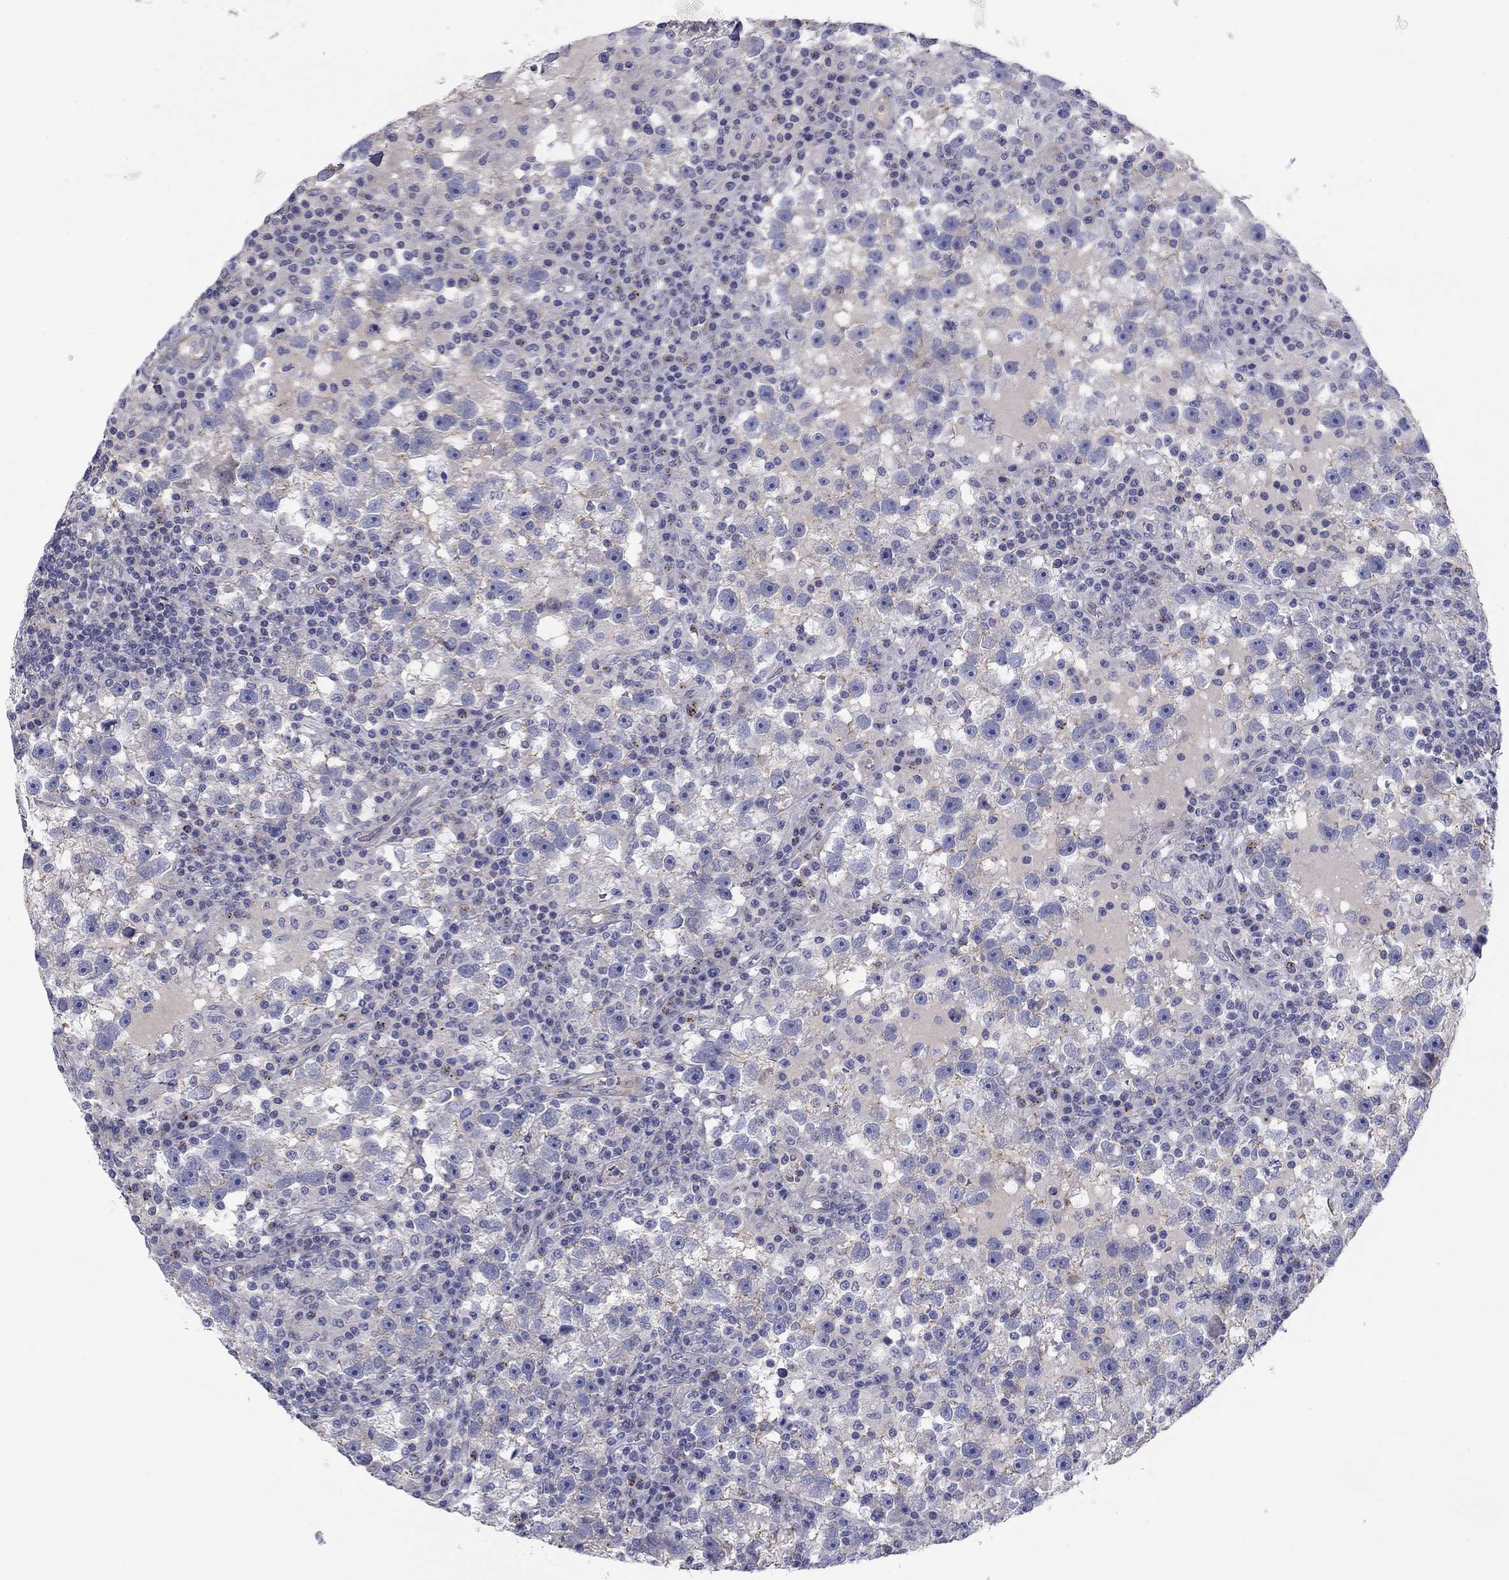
{"staining": {"intensity": "weak", "quantity": "25%-75%", "location": "cytoplasmic/membranous"}, "tissue": "testis cancer", "cell_type": "Tumor cells", "image_type": "cancer", "snomed": [{"axis": "morphology", "description": "Seminoma, NOS"}, {"axis": "topography", "description": "Testis"}], "caption": "DAB (3,3'-diaminobenzidine) immunohistochemical staining of human testis seminoma reveals weak cytoplasmic/membranous protein expression in approximately 25%-75% of tumor cells. (DAB (3,3'-diaminobenzidine) = brown stain, brightfield microscopy at high magnification).", "gene": "SEPTIN3", "patient": {"sex": "male", "age": 47}}